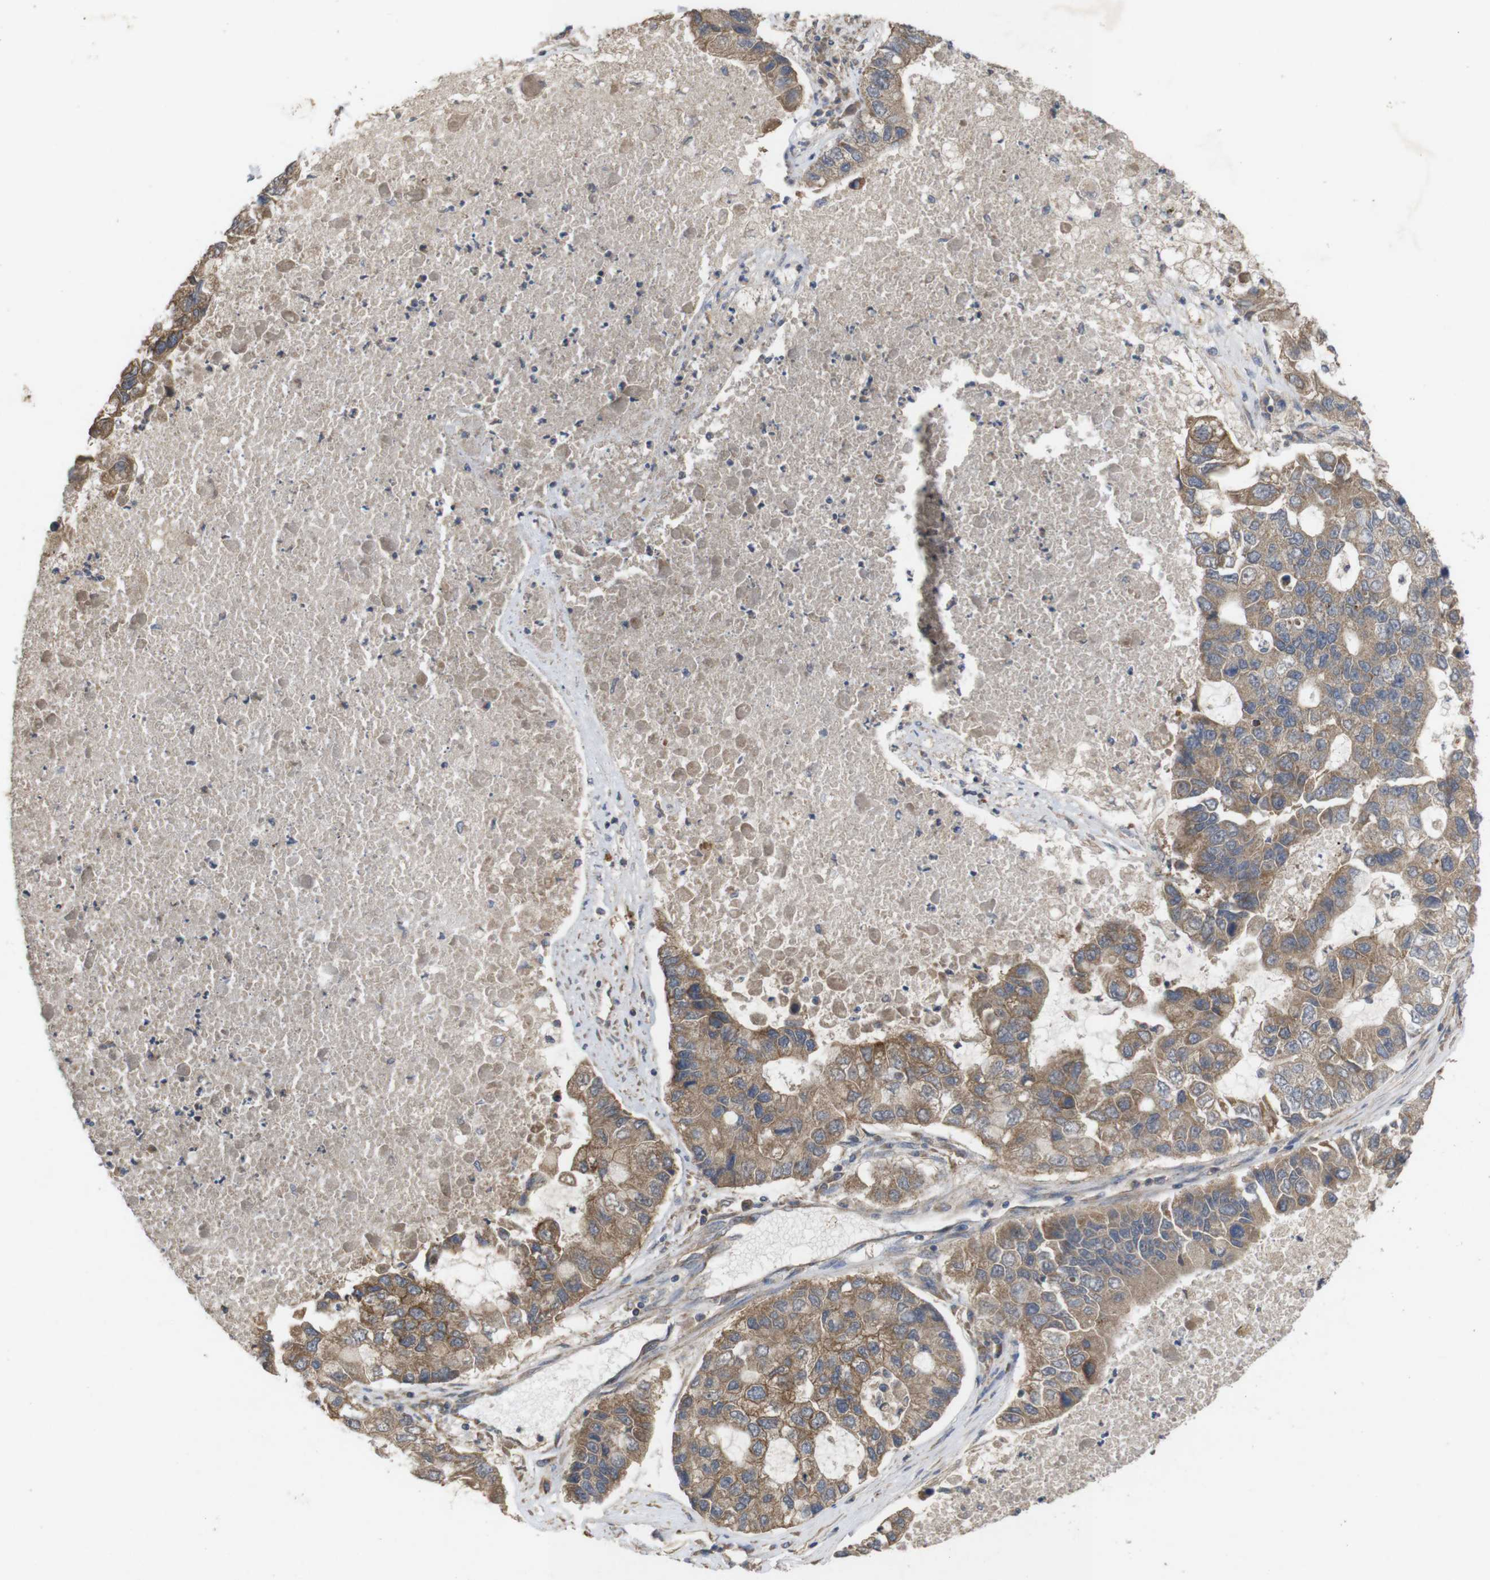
{"staining": {"intensity": "moderate", "quantity": ">75%", "location": "cytoplasmic/membranous"}, "tissue": "lung cancer", "cell_type": "Tumor cells", "image_type": "cancer", "snomed": [{"axis": "morphology", "description": "Adenocarcinoma, NOS"}, {"axis": "topography", "description": "Lung"}], "caption": "Protein staining exhibits moderate cytoplasmic/membranous positivity in approximately >75% of tumor cells in lung adenocarcinoma.", "gene": "KCNS3", "patient": {"sex": "female", "age": 51}}